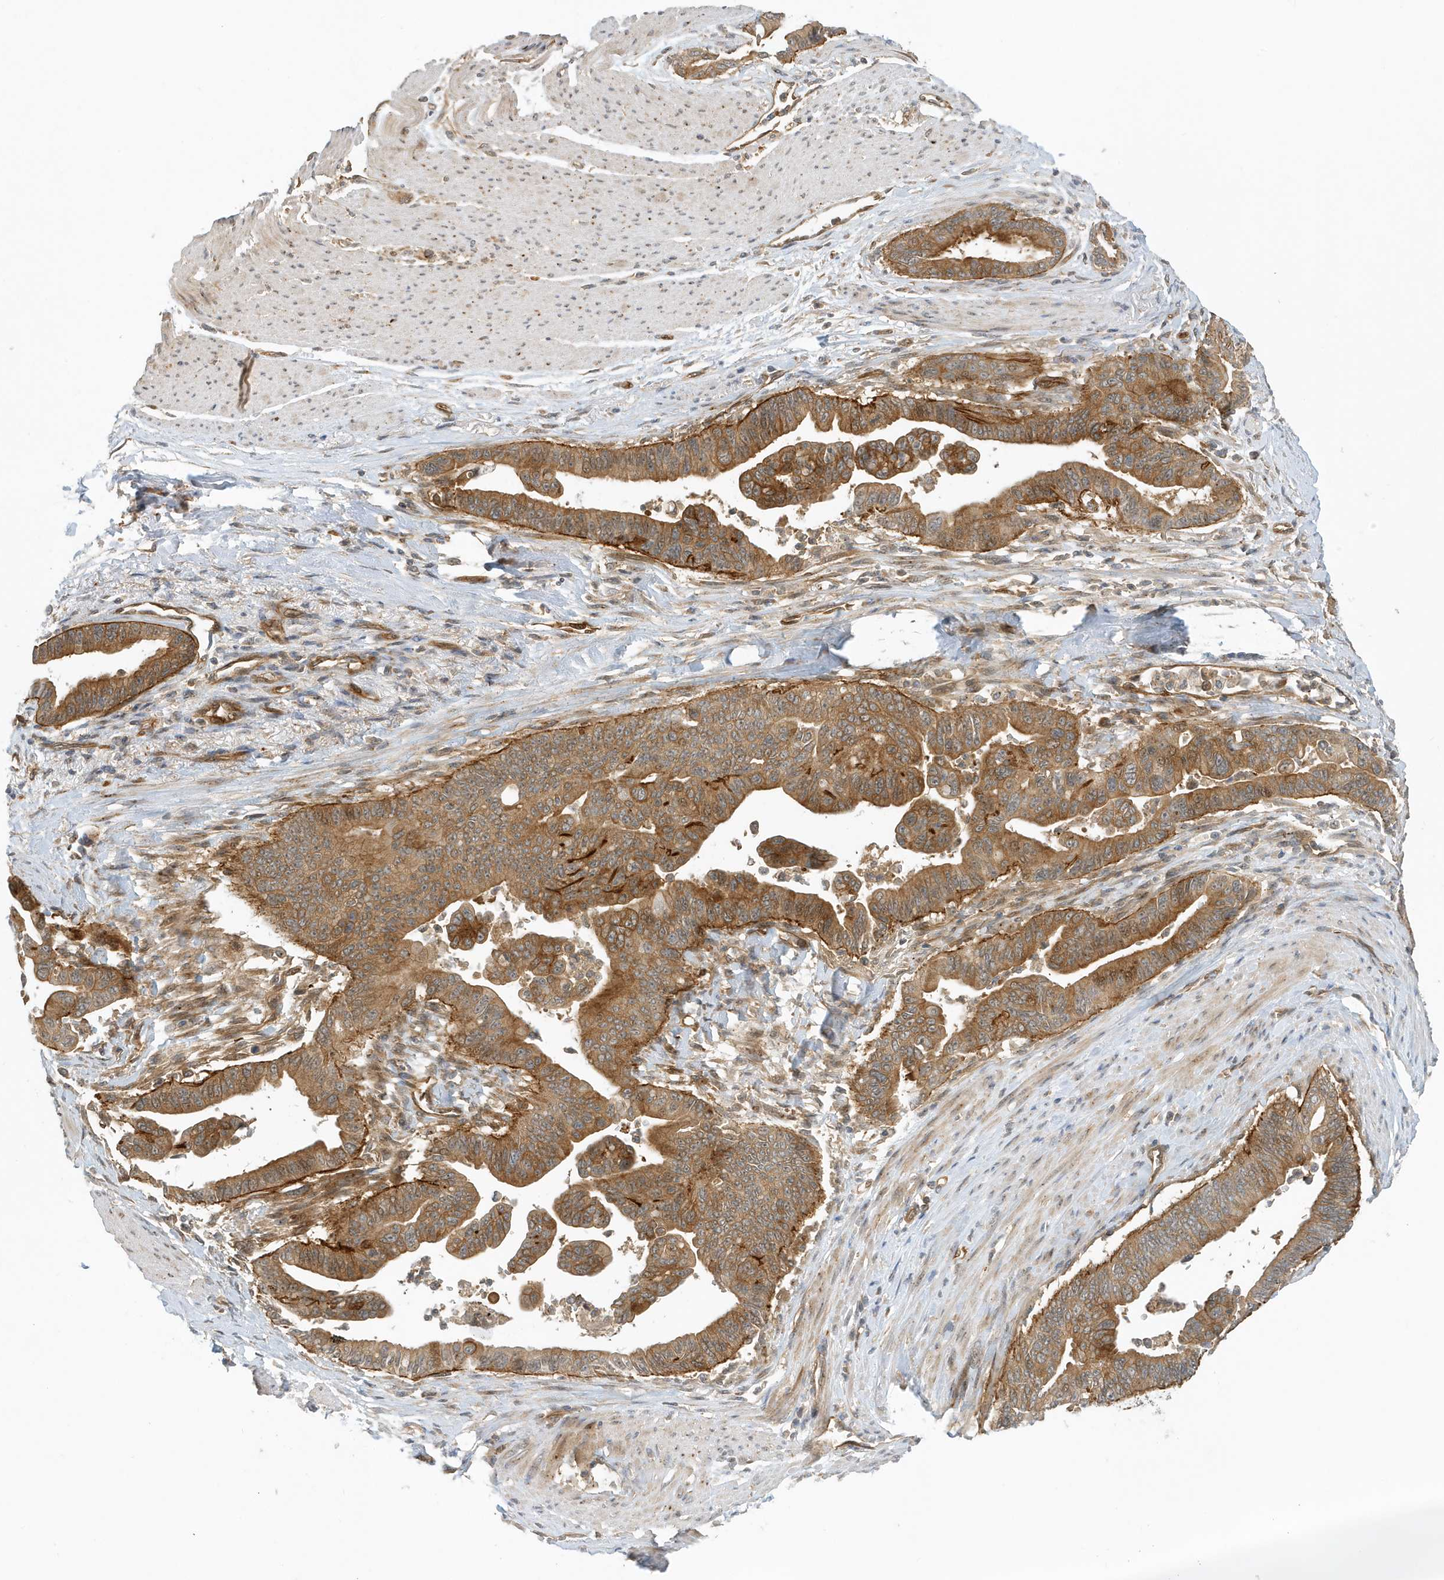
{"staining": {"intensity": "moderate", "quantity": ">75%", "location": "cytoplasmic/membranous"}, "tissue": "pancreatic cancer", "cell_type": "Tumor cells", "image_type": "cancer", "snomed": [{"axis": "morphology", "description": "Adenocarcinoma, NOS"}, {"axis": "topography", "description": "Pancreas"}], "caption": "Immunohistochemical staining of pancreatic adenocarcinoma displays moderate cytoplasmic/membranous protein expression in approximately >75% of tumor cells.", "gene": "FYCO1", "patient": {"sex": "male", "age": 70}}